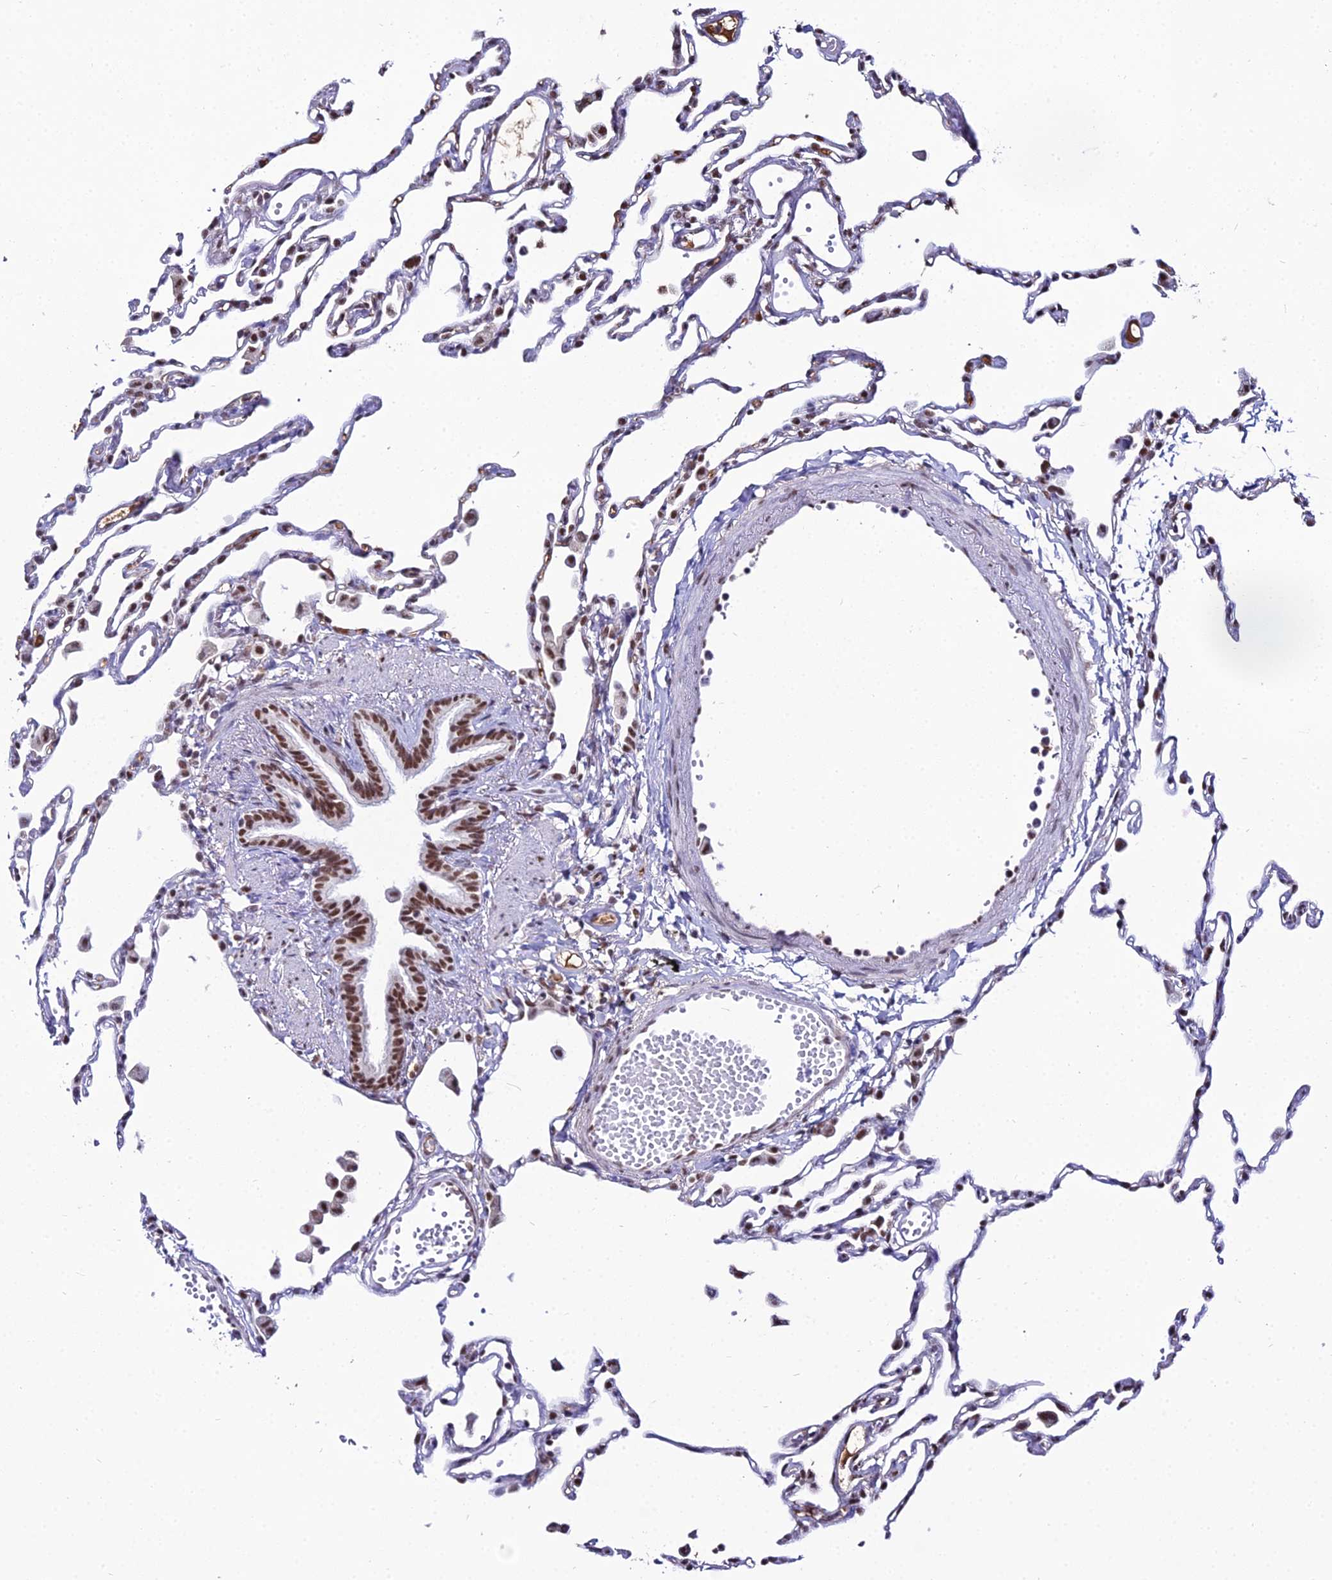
{"staining": {"intensity": "moderate", "quantity": ">75%", "location": "nuclear"}, "tissue": "lung", "cell_type": "Alveolar cells", "image_type": "normal", "snomed": [{"axis": "morphology", "description": "Normal tissue, NOS"}, {"axis": "topography", "description": "Lung"}], "caption": "An IHC histopathology image of unremarkable tissue is shown. Protein staining in brown labels moderate nuclear positivity in lung within alveolar cells. (DAB (3,3'-diaminobenzidine) = brown stain, brightfield microscopy at high magnification).", "gene": "RBM12", "patient": {"sex": "female", "age": 49}}